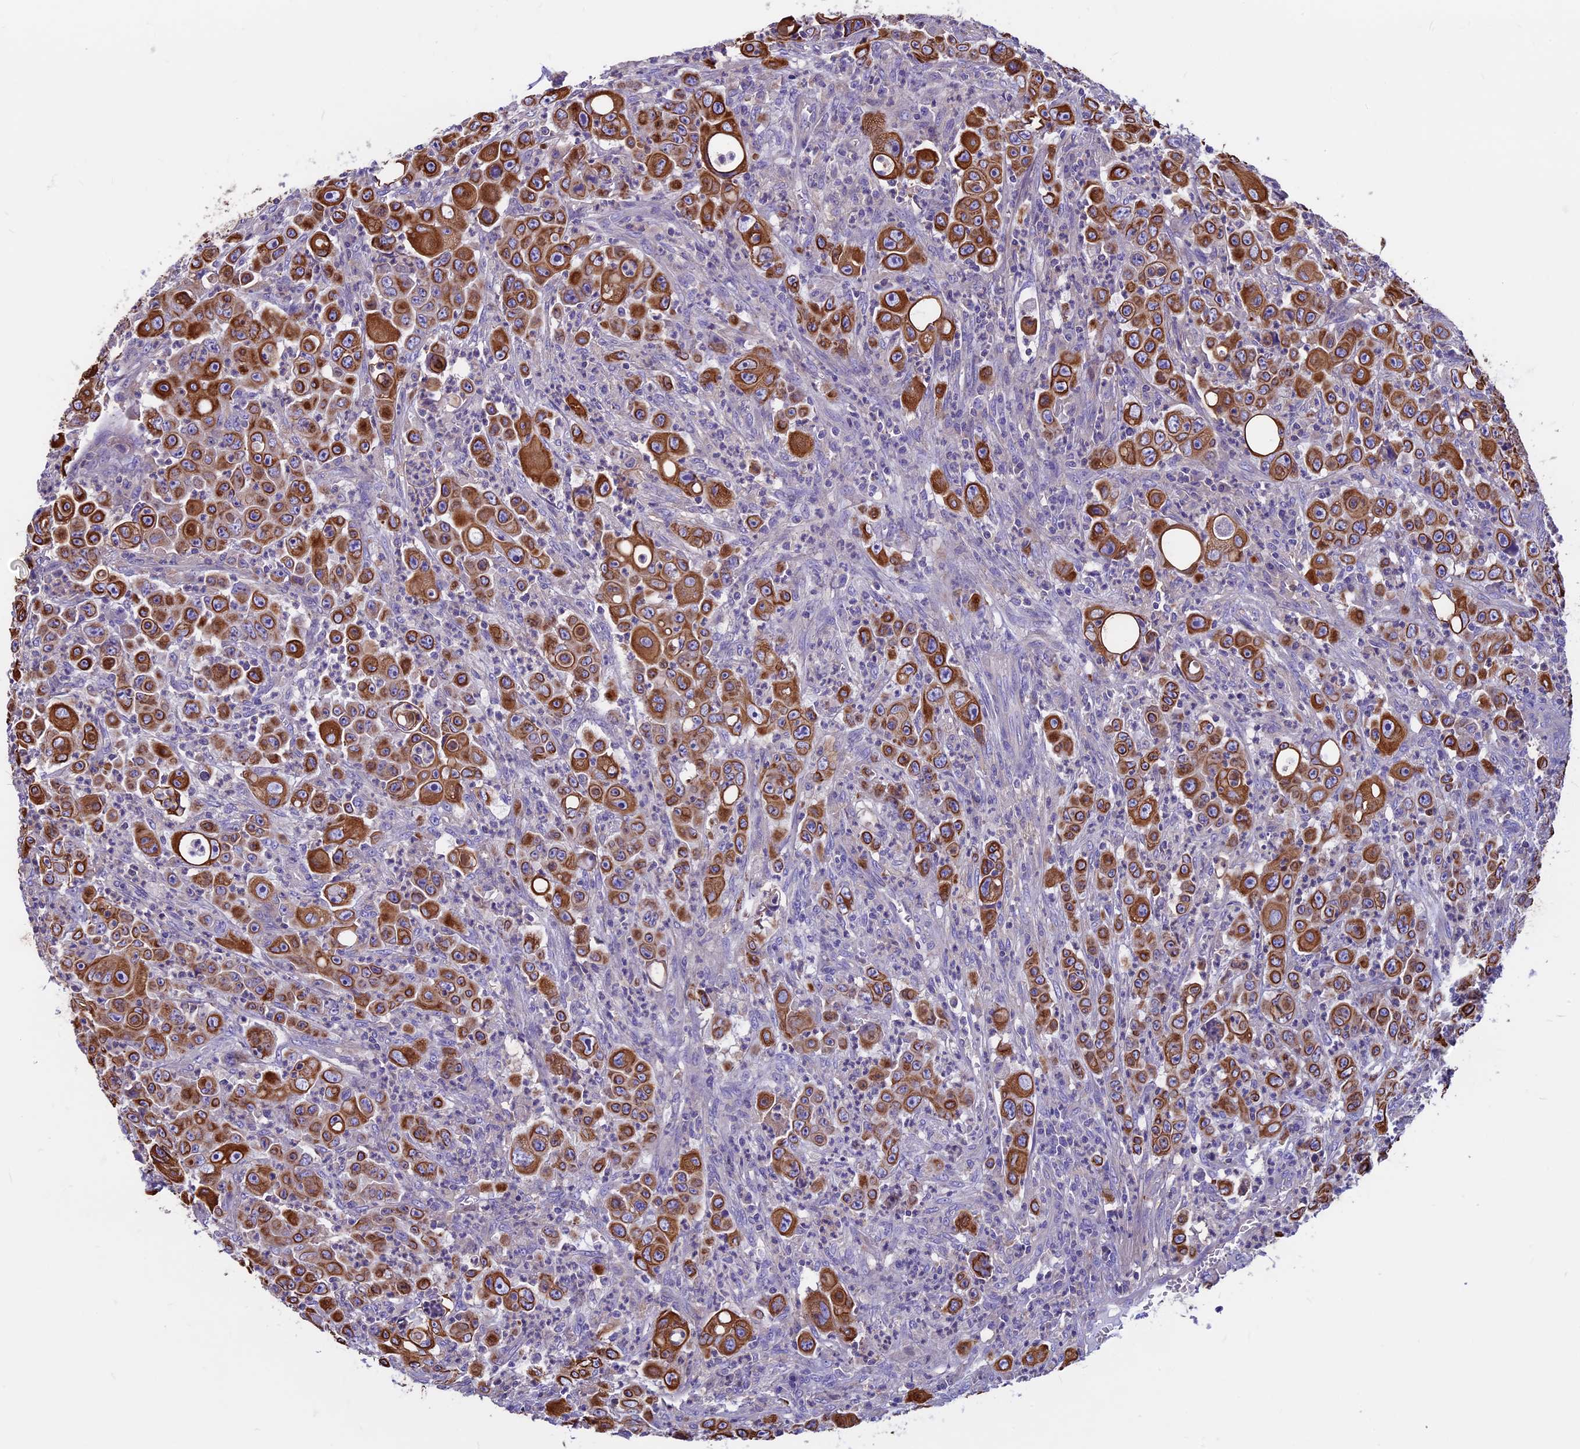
{"staining": {"intensity": "strong", "quantity": ">75%", "location": "cytoplasmic/membranous"}, "tissue": "colorectal cancer", "cell_type": "Tumor cells", "image_type": "cancer", "snomed": [{"axis": "morphology", "description": "Adenocarcinoma, NOS"}, {"axis": "topography", "description": "Colon"}], "caption": "Protein staining demonstrates strong cytoplasmic/membranous expression in about >75% of tumor cells in adenocarcinoma (colorectal).", "gene": "CDAN1", "patient": {"sex": "male", "age": 51}}